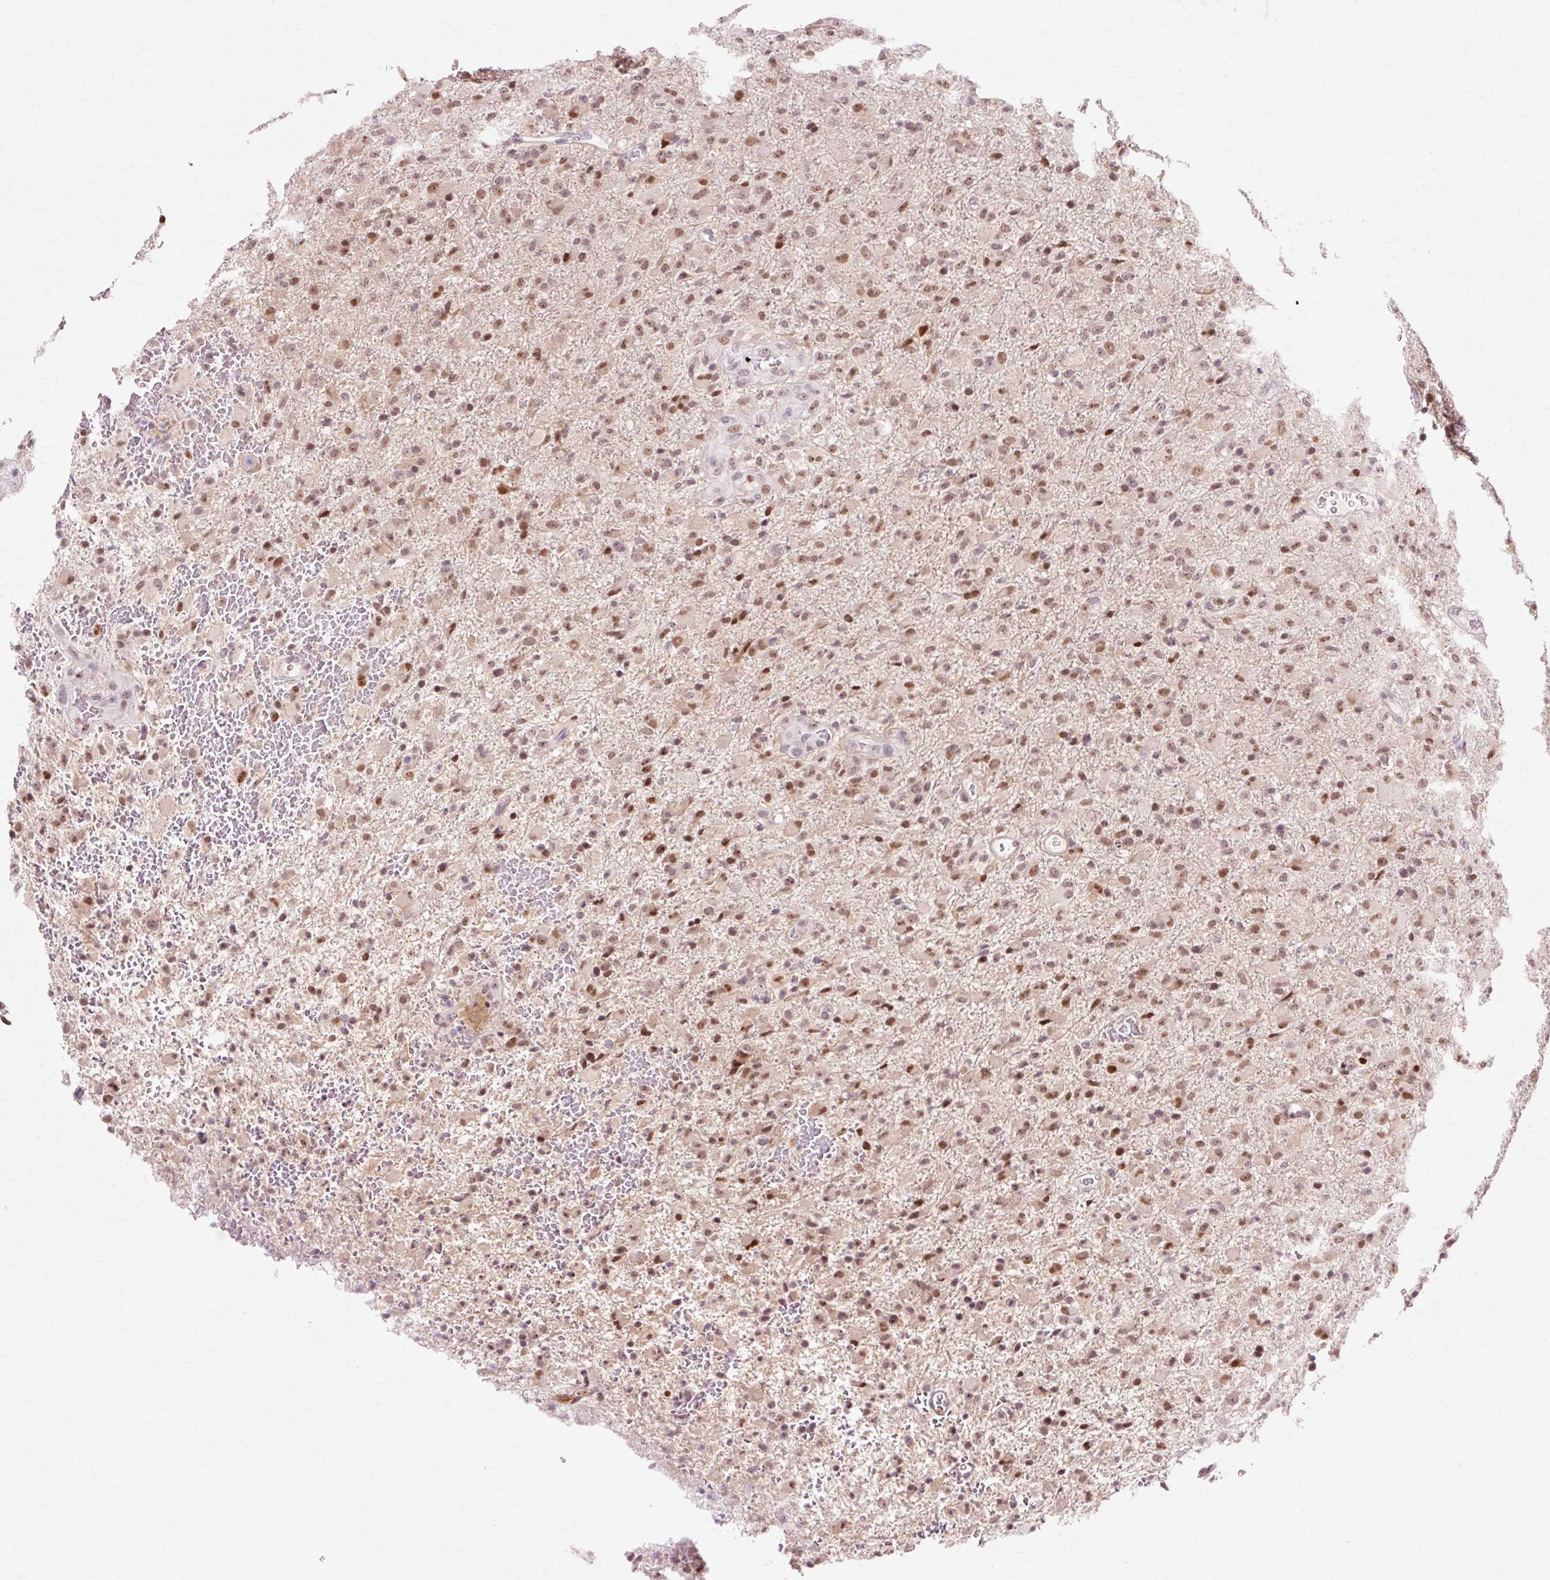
{"staining": {"intensity": "moderate", "quantity": ">75%", "location": "nuclear"}, "tissue": "glioma", "cell_type": "Tumor cells", "image_type": "cancer", "snomed": [{"axis": "morphology", "description": "Glioma, malignant, Low grade"}, {"axis": "topography", "description": "Brain"}], "caption": "An immunohistochemistry (IHC) image of neoplastic tissue is shown. Protein staining in brown labels moderate nuclear positivity in glioma within tumor cells. The staining was performed using DAB (3,3'-diaminobenzidine) to visualize the protein expression in brown, while the nuclei were stained in blue with hematoxylin (Magnification: 20x).", "gene": "MACROD2", "patient": {"sex": "male", "age": 65}}